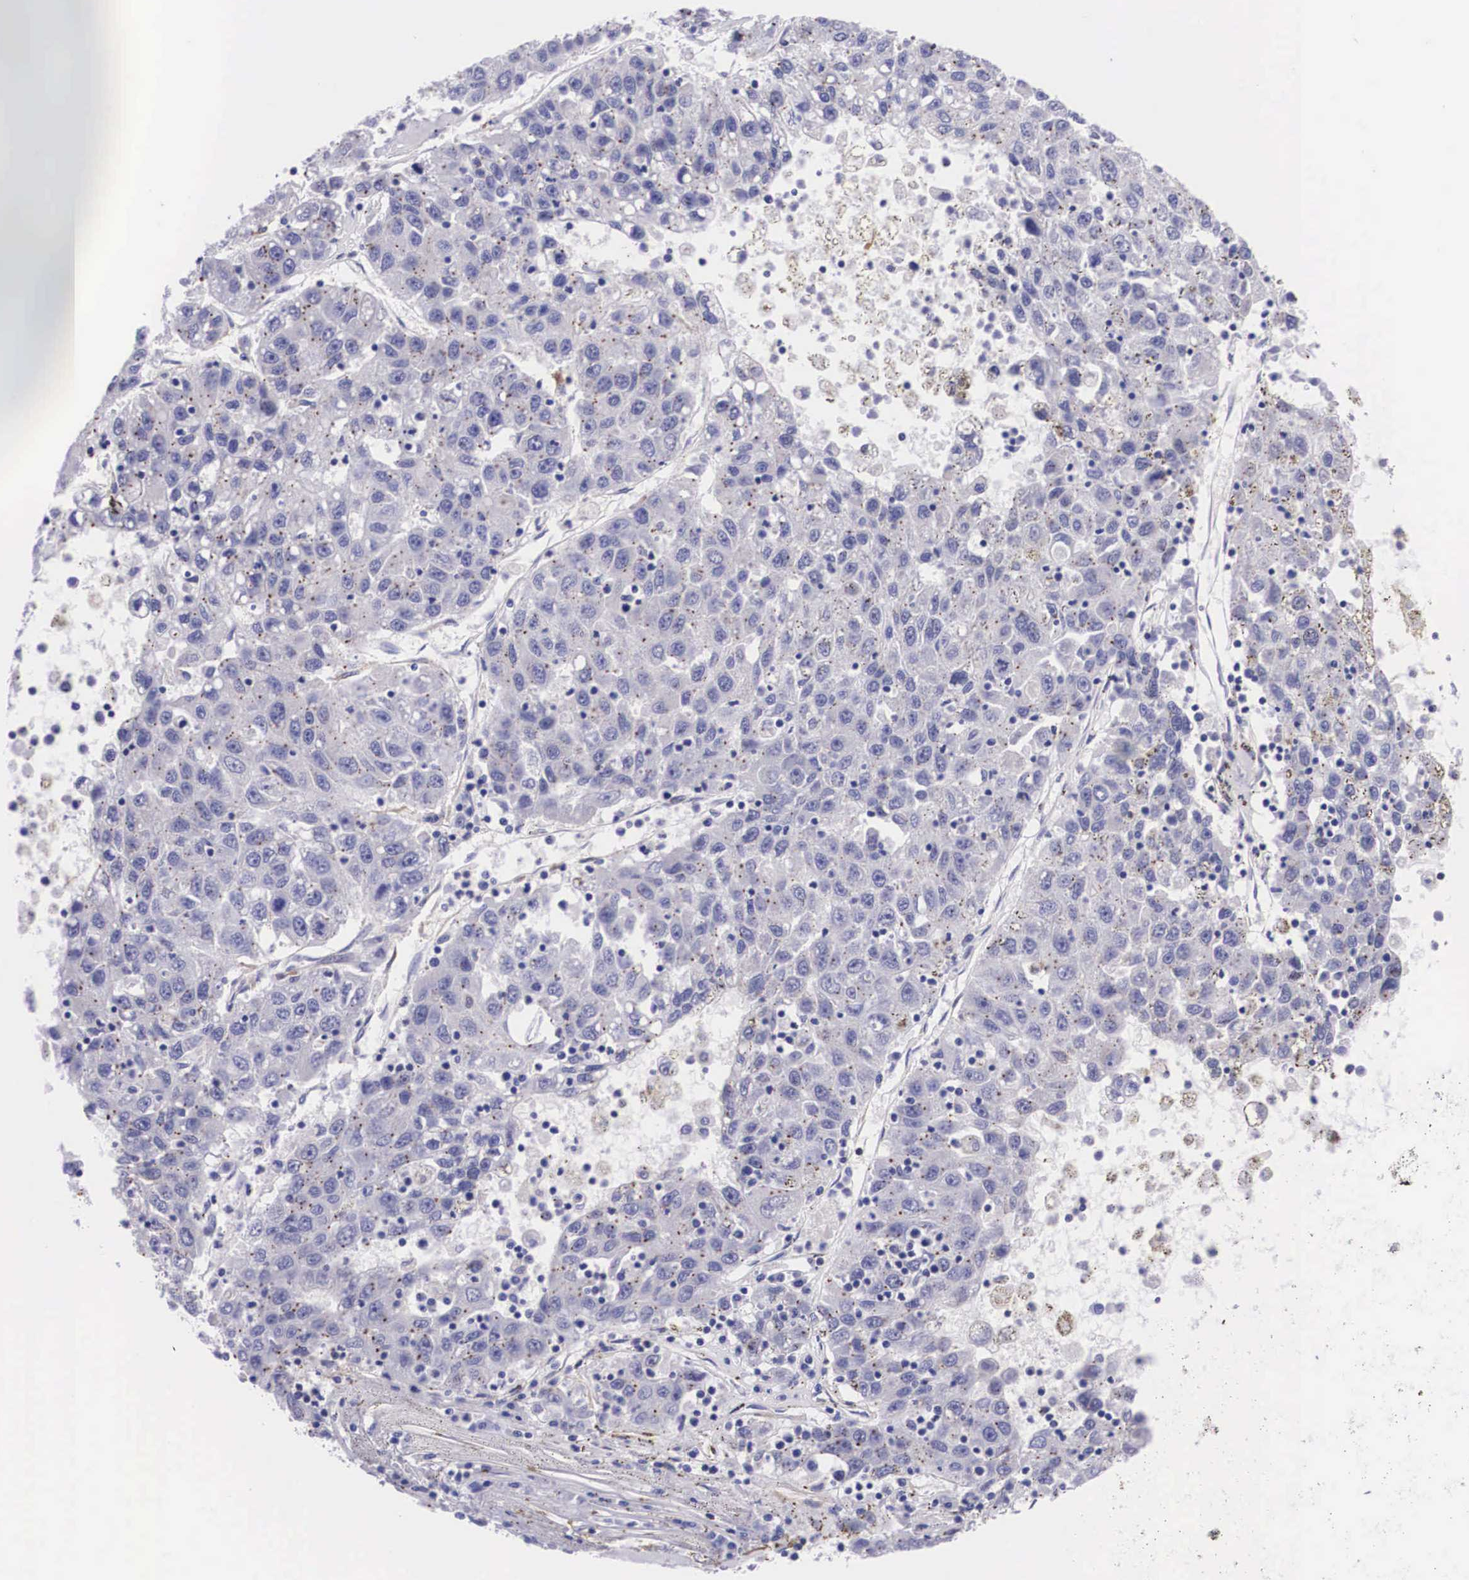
{"staining": {"intensity": "negative", "quantity": "none", "location": "none"}, "tissue": "liver cancer", "cell_type": "Tumor cells", "image_type": "cancer", "snomed": [{"axis": "morphology", "description": "Carcinoma, Hepatocellular, NOS"}, {"axis": "topography", "description": "Liver"}], "caption": "Tumor cells are negative for protein expression in human hepatocellular carcinoma (liver).", "gene": "BCAR1", "patient": {"sex": "male", "age": 49}}